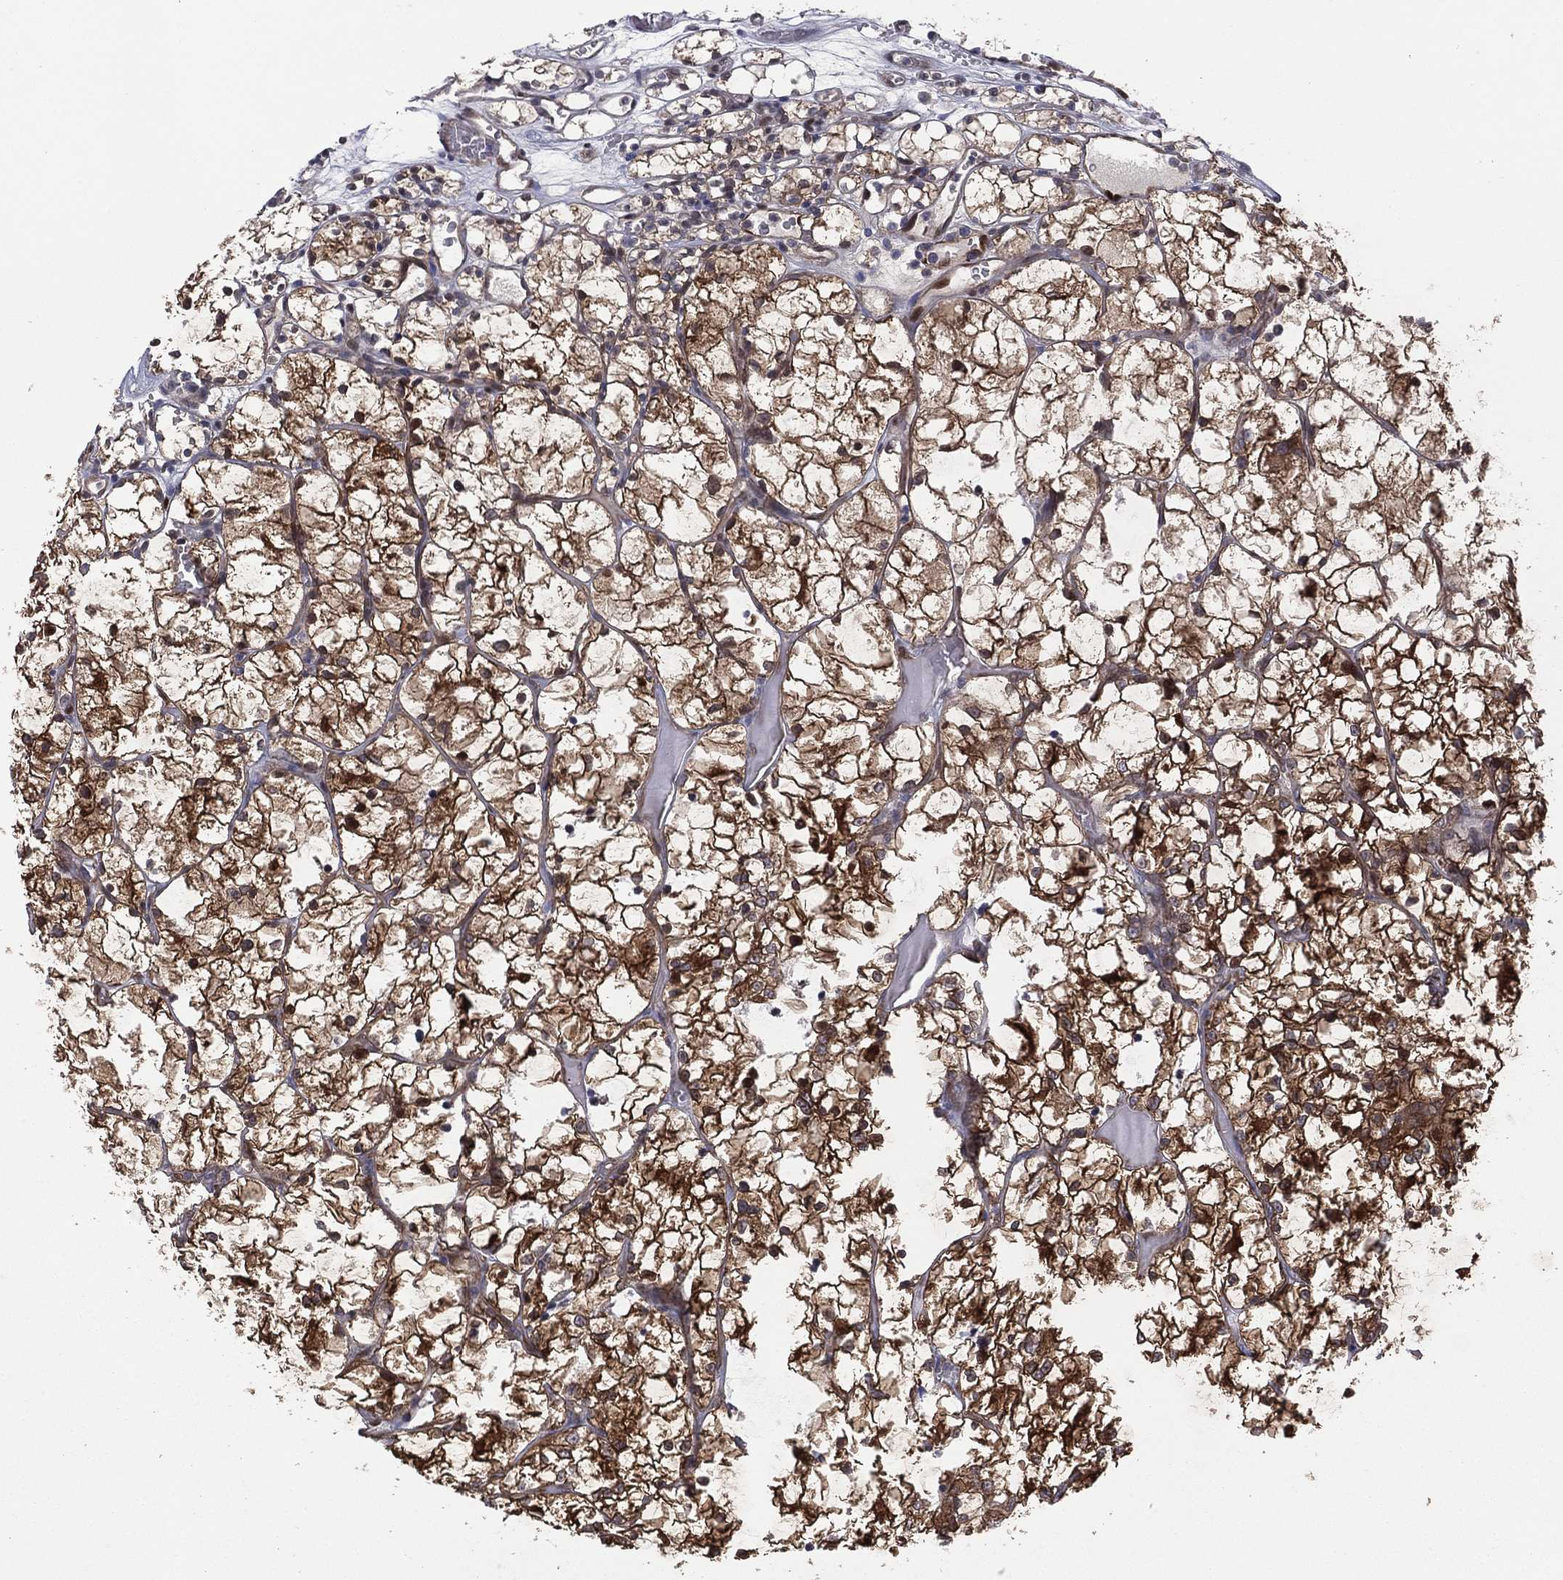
{"staining": {"intensity": "strong", "quantity": "25%-75%", "location": "cytoplasmic/membranous,nuclear"}, "tissue": "renal cancer", "cell_type": "Tumor cells", "image_type": "cancer", "snomed": [{"axis": "morphology", "description": "Adenocarcinoma, NOS"}, {"axis": "topography", "description": "Kidney"}], "caption": "The micrograph demonstrates immunohistochemical staining of renal cancer. There is strong cytoplasmic/membranous and nuclear positivity is present in approximately 25%-75% of tumor cells. (Brightfield microscopy of DAB IHC at high magnification).", "gene": "SNCG", "patient": {"sex": "female", "age": 69}}